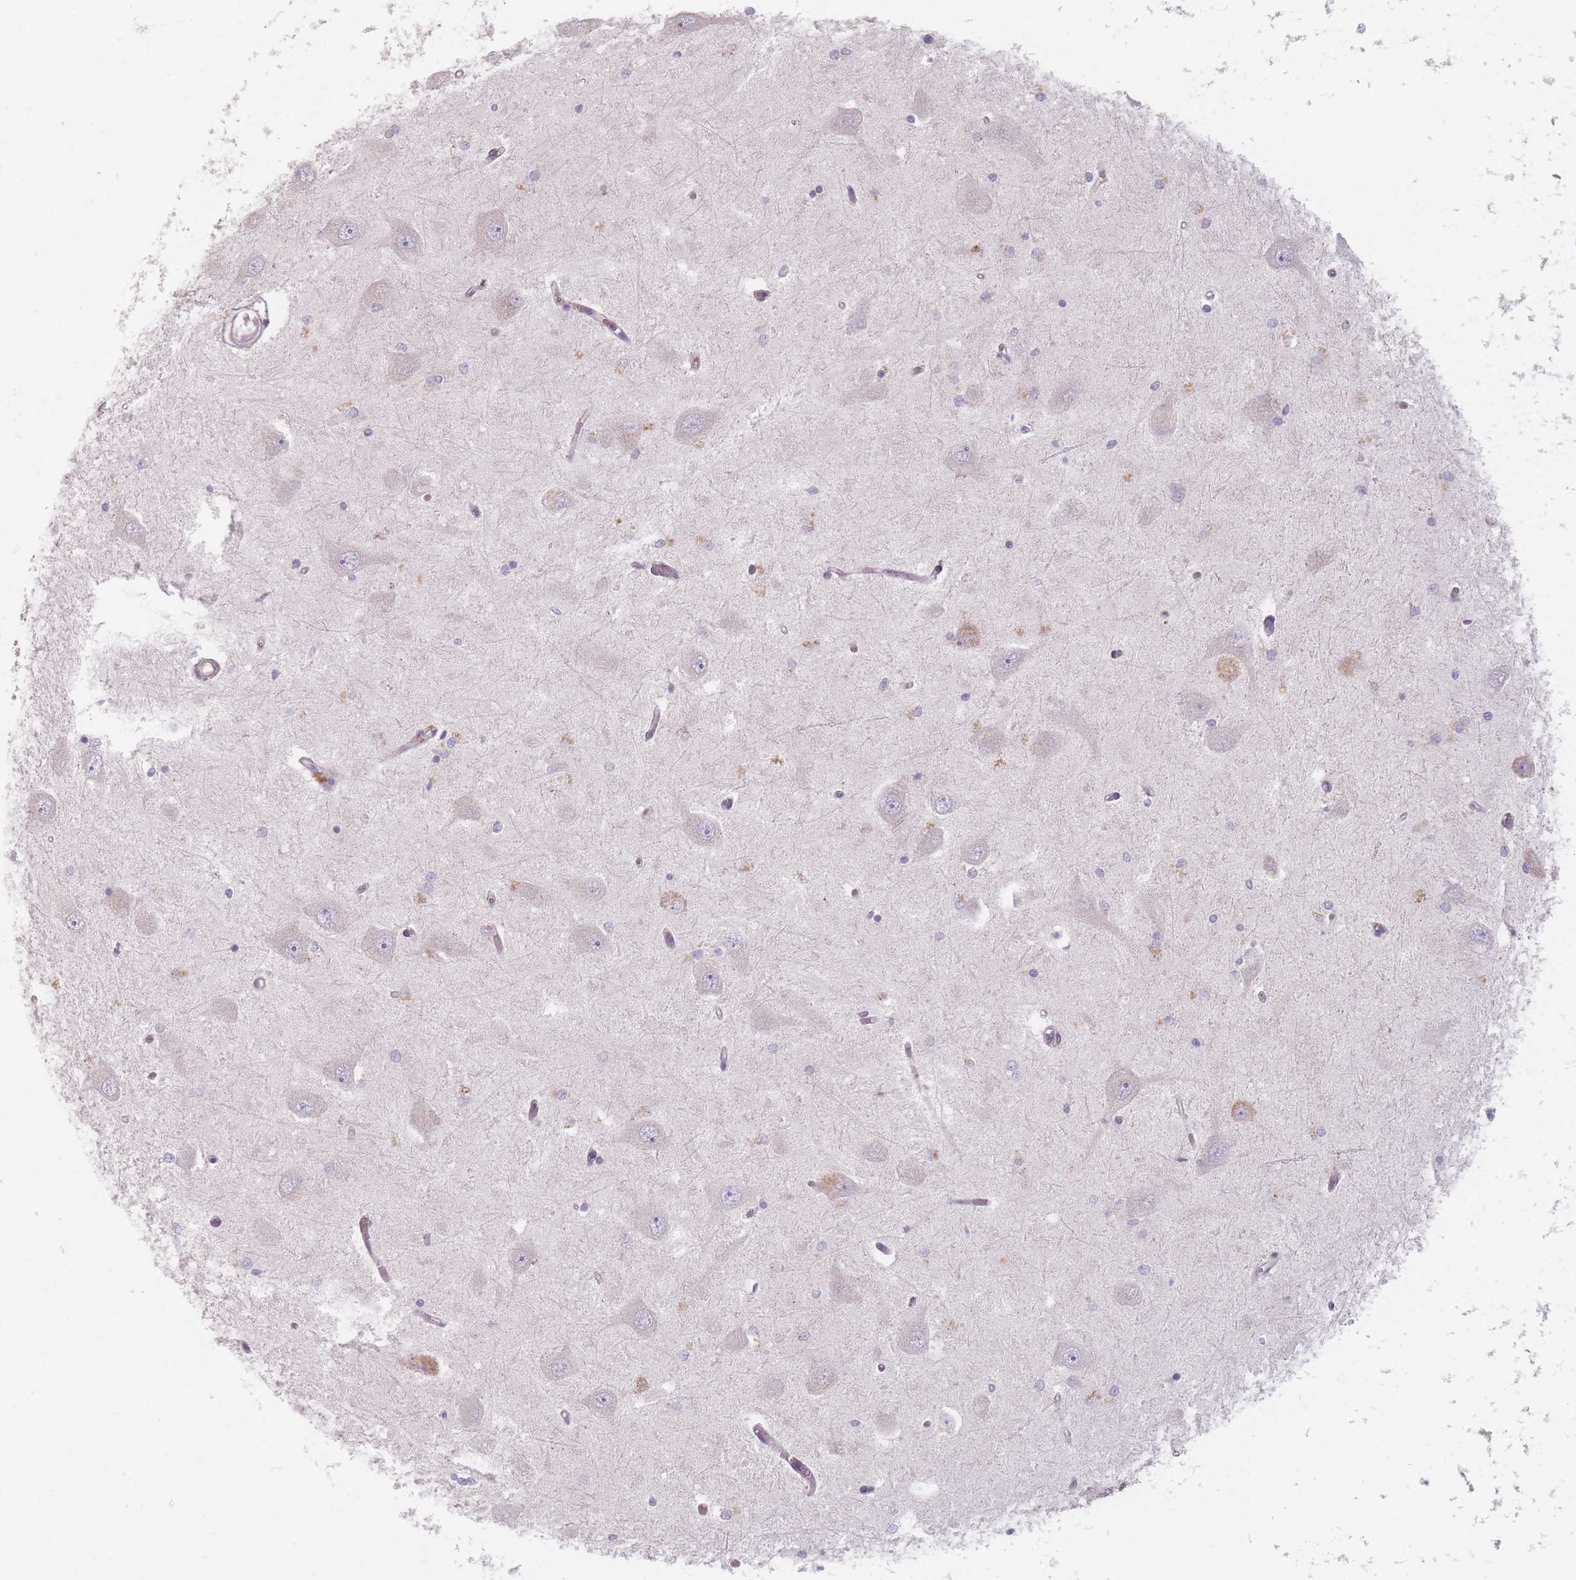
{"staining": {"intensity": "negative", "quantity": "none", "location": "none"}, "tissue": "hippocampus", "cell_type": "Glial cells", "image_type": "normal", "snomed": [{"axis": "morphology", "description": "Normal tissue, NOS"}, {"axis": "topography", "description": "Hippocampus"}], "caption": "Immunohistochemistry of normal hippocampus exhibits no staining in glial cells.", "gene": "CHCHD7", "patient": {"sex": "male", "age": 45}}